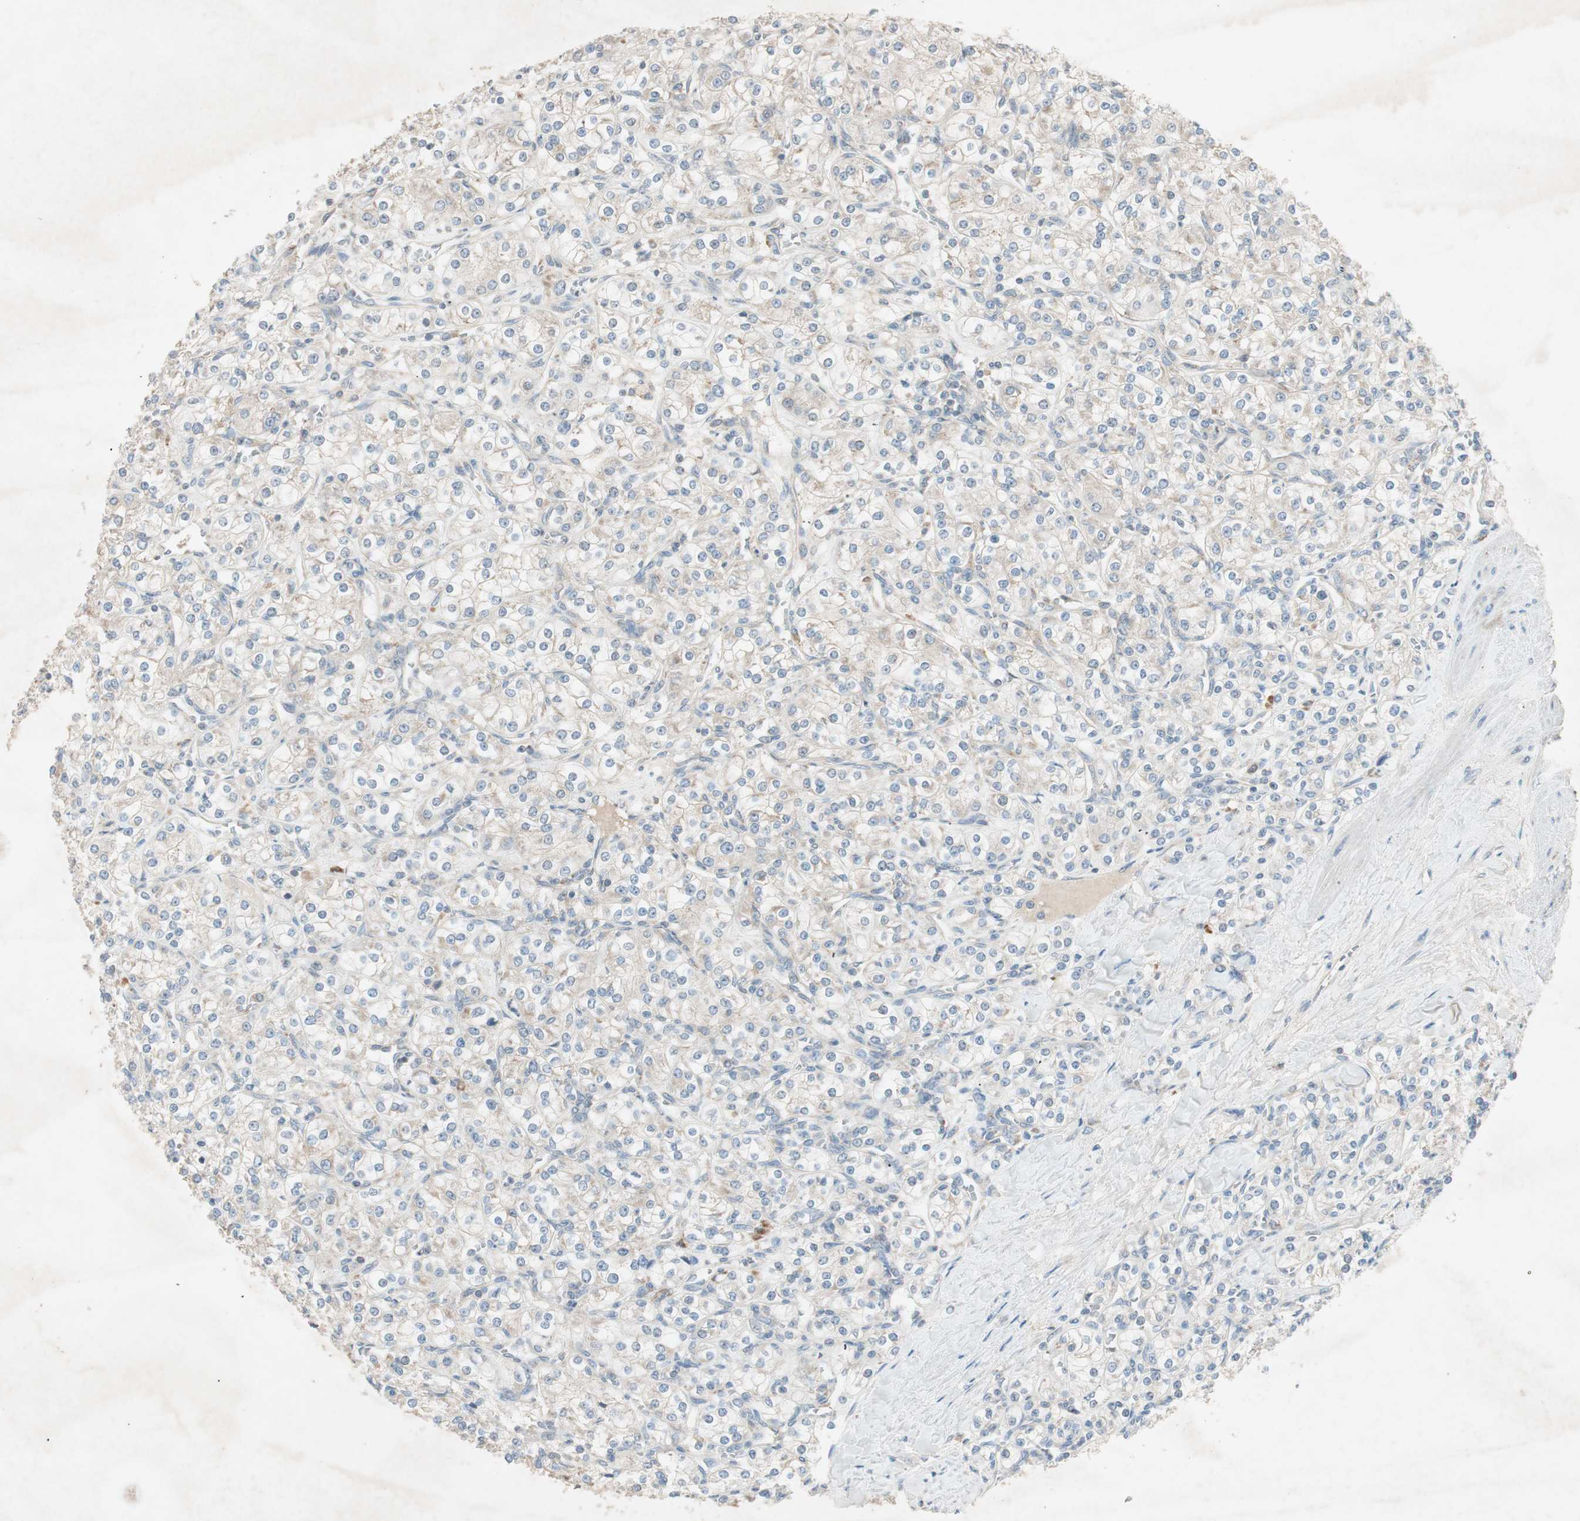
{"staining": {"intensity": "weak", "quantity": "25%-75%", "location": "cytoplasmic/membranous"}, "tissue": "renal cancer", "cell_type": "Tumor cells", "image_type": "cancer", "snomed": [{"axis": "morphology", "description": "Adenocarcinoma, NOS"}, {"axis": "topography", "description": "Kidney"}], "caption": "Renal cancer stained with immunohistochemistry (IHC) exhibits weak cytoplasmic/membranous positivity in about 25%-75% of tumor cells.", "gene": "RPL23", "patient": {"sex": "male", "age": 77}}